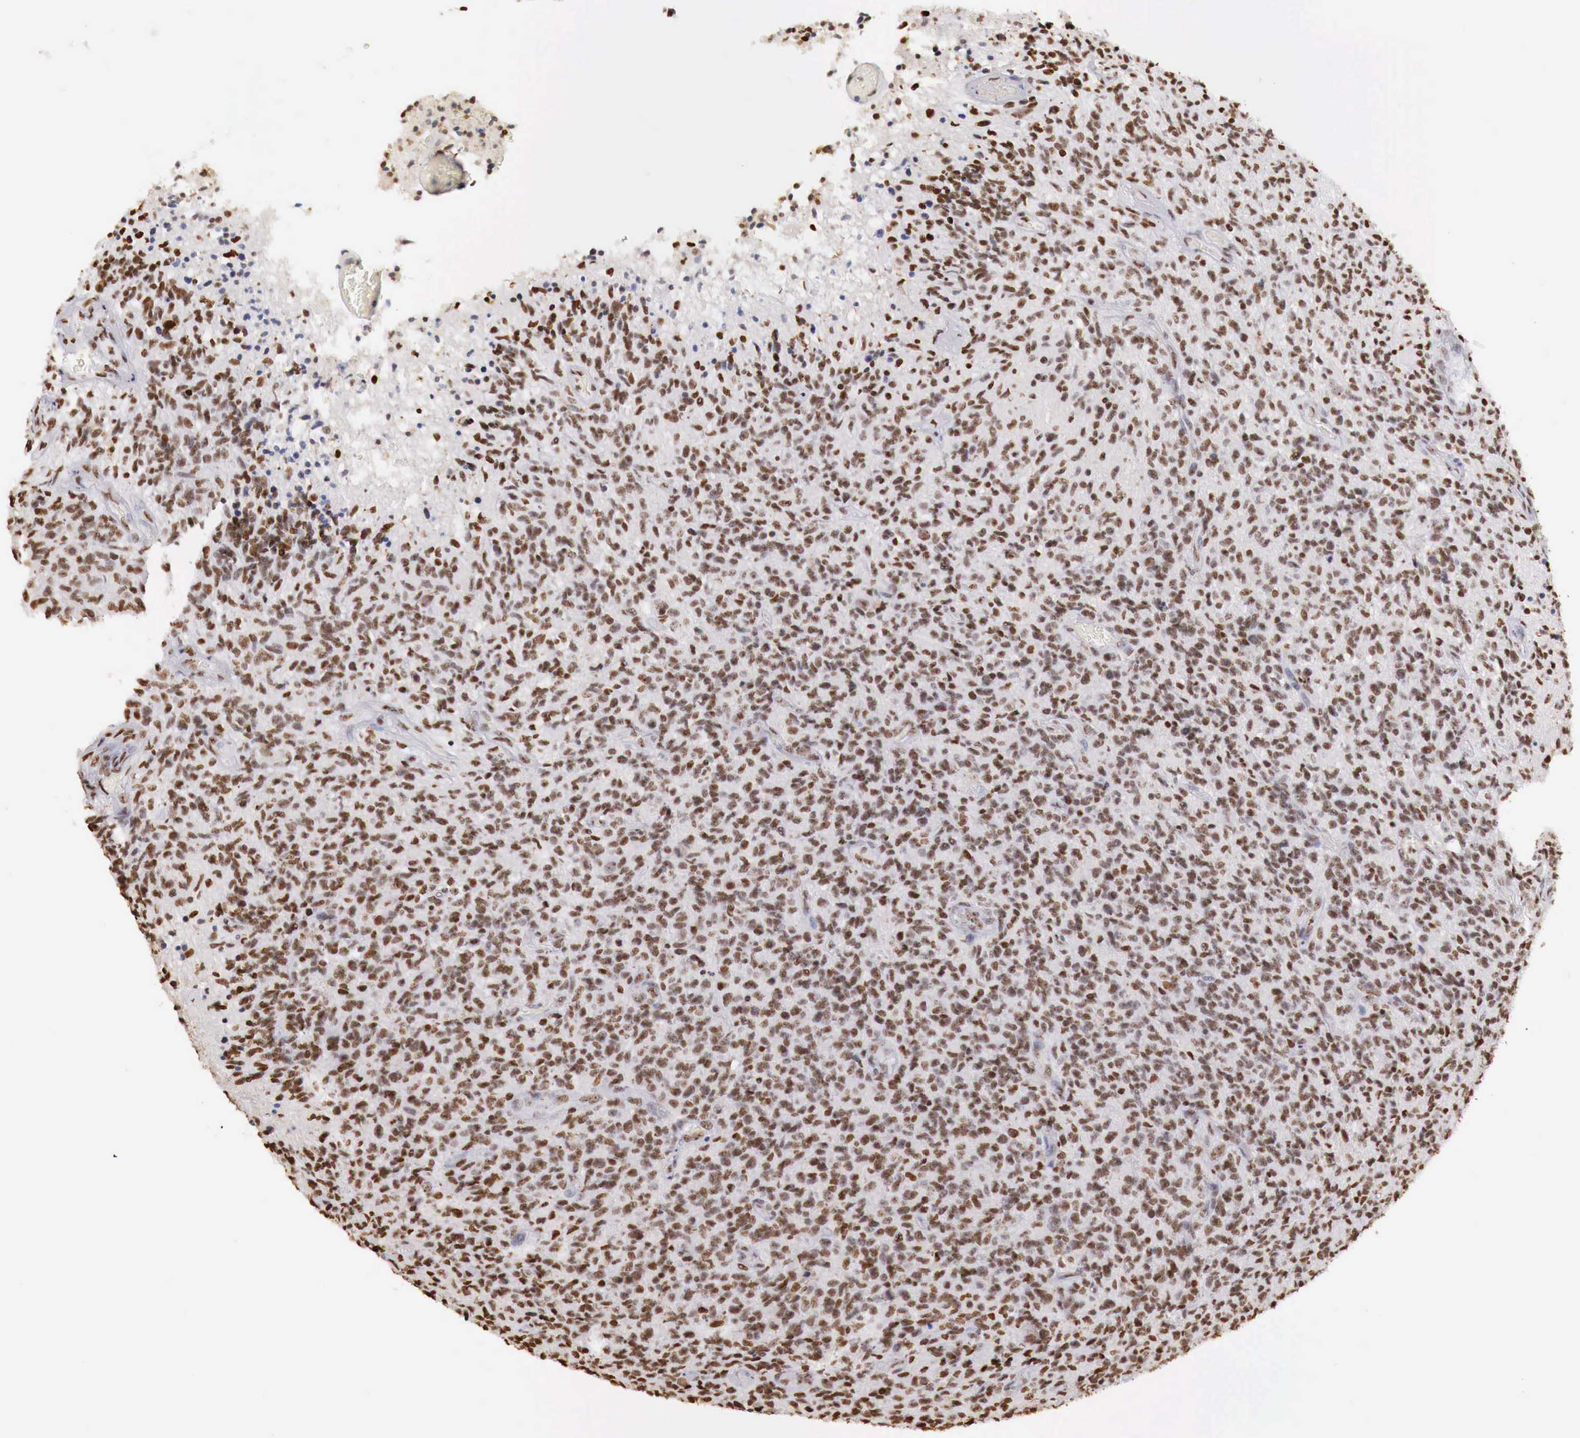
{"staining": {"intensity": "strong", "quantity": ">75%", "location": "nuclear"}, "tissue": "glioma", "cell_type": "Tumor cells", "image_type": "cancer", "snomed": [{"axis": "morphology", "description": "Glioma, malignant, High grade"}, {"axis": "topography", "description": "Brain"}], "caption": "Brown immunohistochemical staining in glioma demonstrates strong nuclear positivity in about >75% of tumor cells.", "gene": "DKC1", "patient": {"sex": "male", "age": 36}}